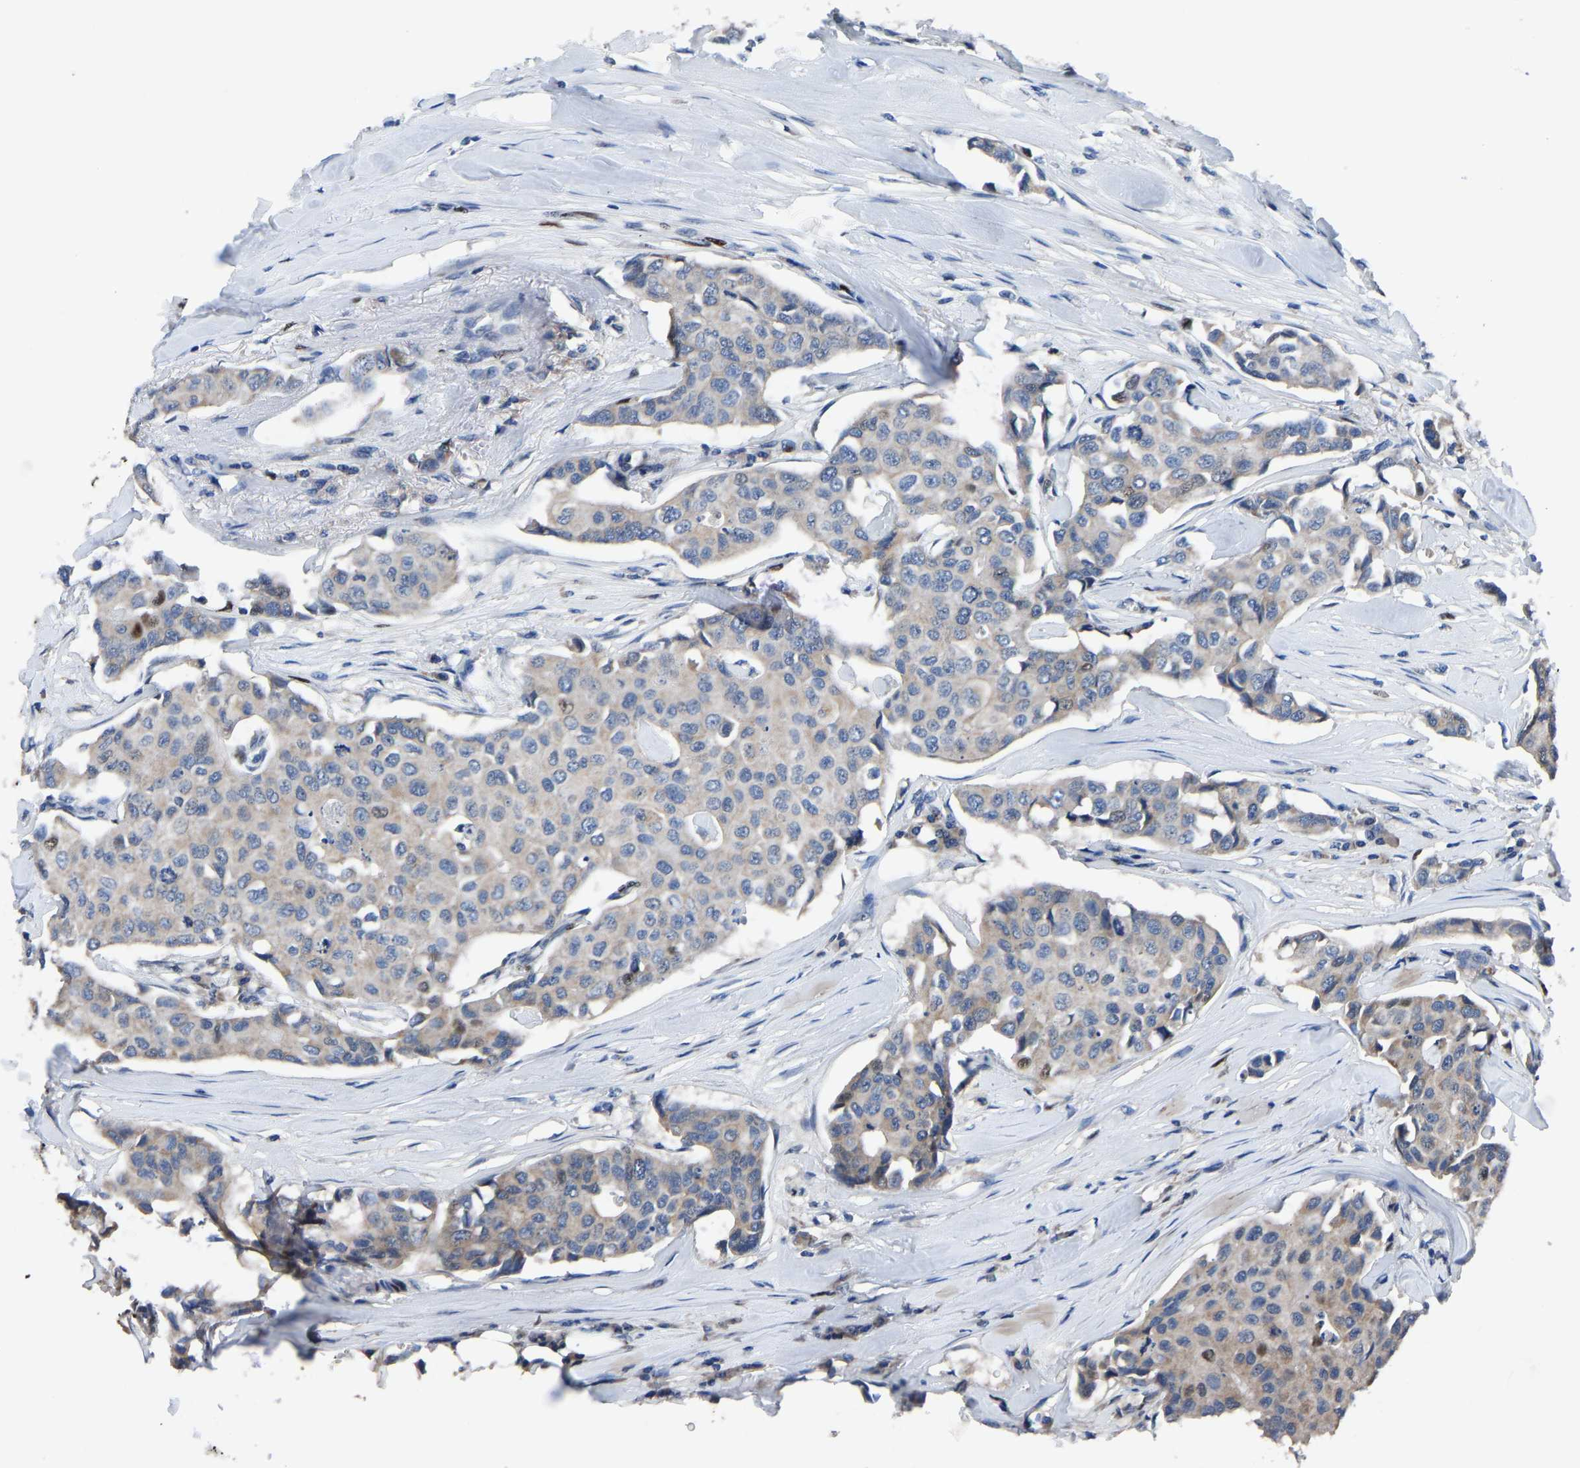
{"staining": {"intensity": "weak", "quantity": "25%-75%", "location": "cytoplasmic/membranous"}, "tissue": "breast cancer", "cell_type": "Tumor cells", "image_type": "cancer", "snomed": [{"axis": "morphology", "description": "Duct carcinoma"}, {"axis": "topography", "description": "Breast"}], "caption": "Tumor cells display low levels of weak cytoplasmic/membranous positivity in approximately 25%-75% of cells in human breast cancer. Using DAB (brown) and hematoxylin (blue) stains, captured at high magnification using brightfield microscopy.", "gene": "EGR1", "patient": {"sex": "female", "age": 80}}